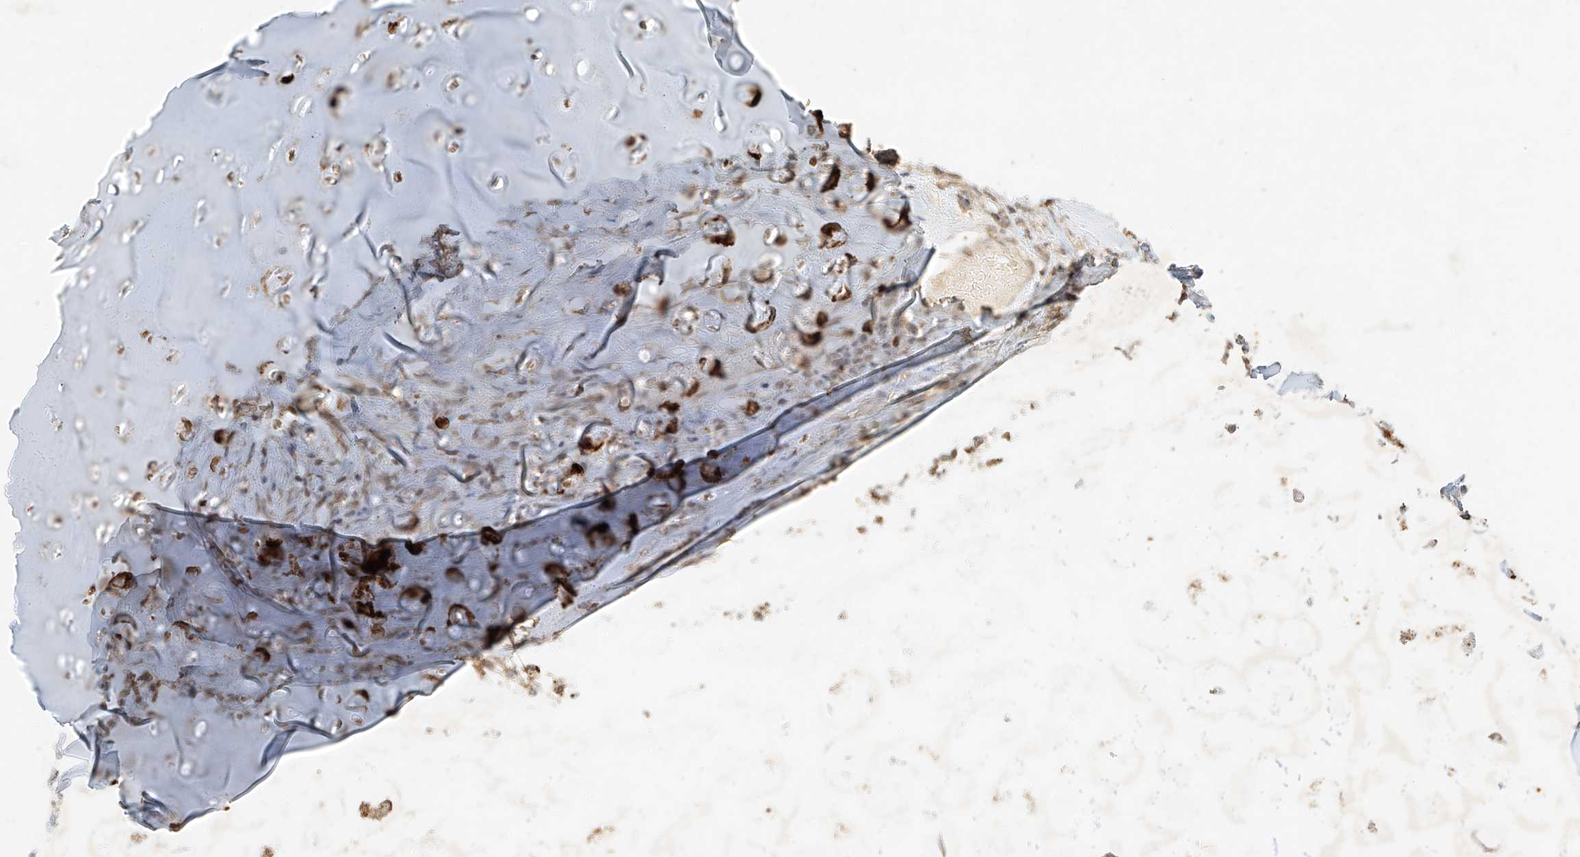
{"staining": {"intensity": "weak", "quantity": ">75%", "location": "cytoplasmic/membranous"}, "tissue": "adipose tissue", "cell_type": "Adipocytes", "image_type": "normal", "snomed": [{"axis": "morphology", "description": "Normal tissue, NOS"}, {"axis": "morphology", "description": "Basal cell carcinoma"}, {"axis": "topography", "description": "Cartilage tissue"}, {"axis": "topography", "description": "Nasopharynx"}, {"axis": "topography", "description": "Oral tissue"}], "caption": "Protein staining reveals weak cytoplasmic/membranous staining in about >75% of adipocytes in benign adipose tissue.", "gene": "CXorf58", "patient": {"sex": "female", "age": 77}}